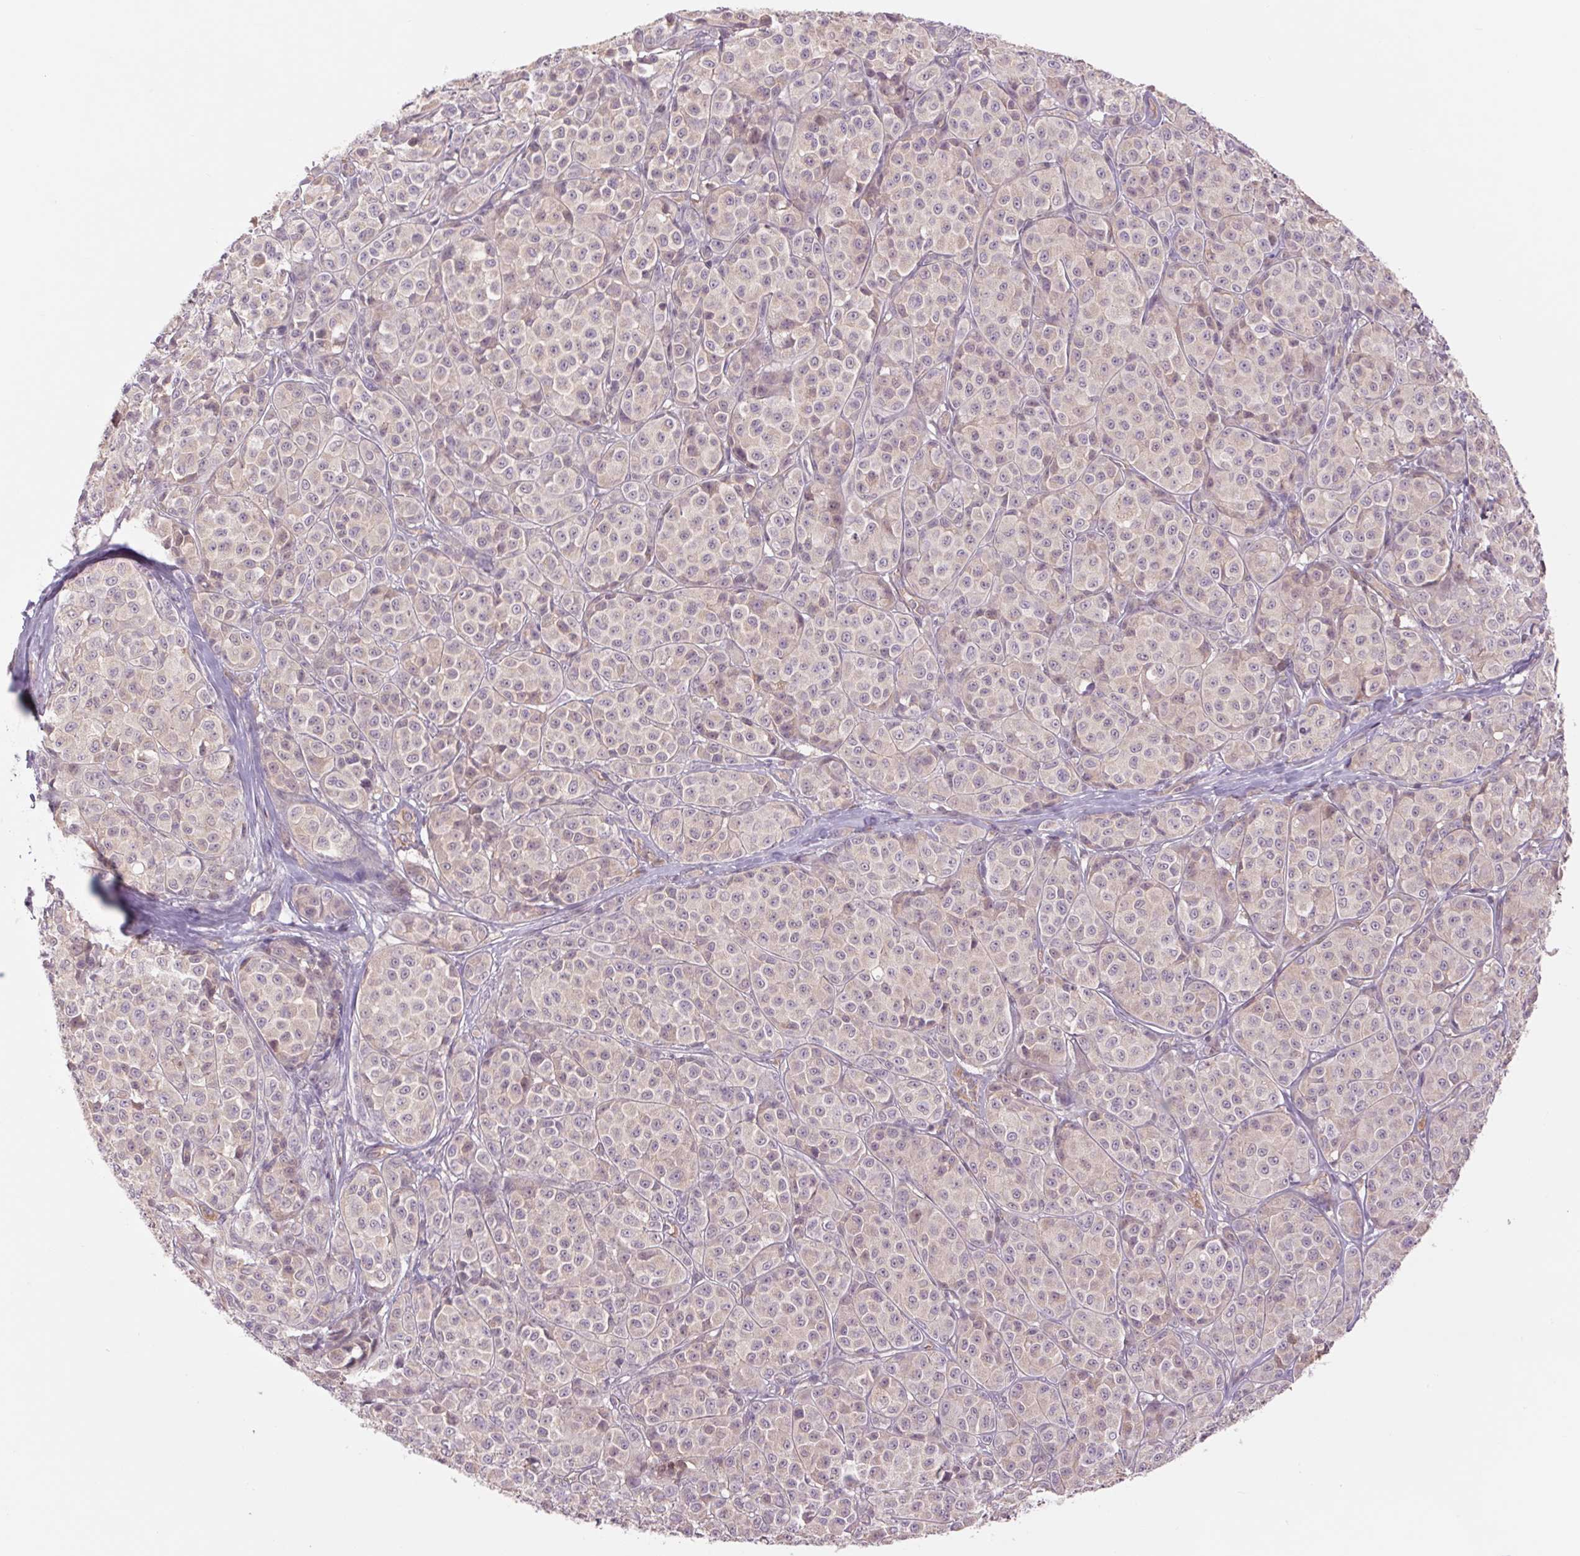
{"staining": {"intensity": "negative", "quantity": "none", "location": "none"}, "tissue": "melanoma", "cell_type": "Tumor cells", "image_type": "cancer", "snomed": [{"axis": "morphology", "description": "Malignant melanoma, NOS"}, {"axis": "topography", "description": "Skin"}], "caption": "This is an immunohistochemistry (IHC) micrograph of malignant melanoma. There is no staining in tumor cells.", "gene": "SH3RF2", "patient": {"sex": "male", "age": 89}}